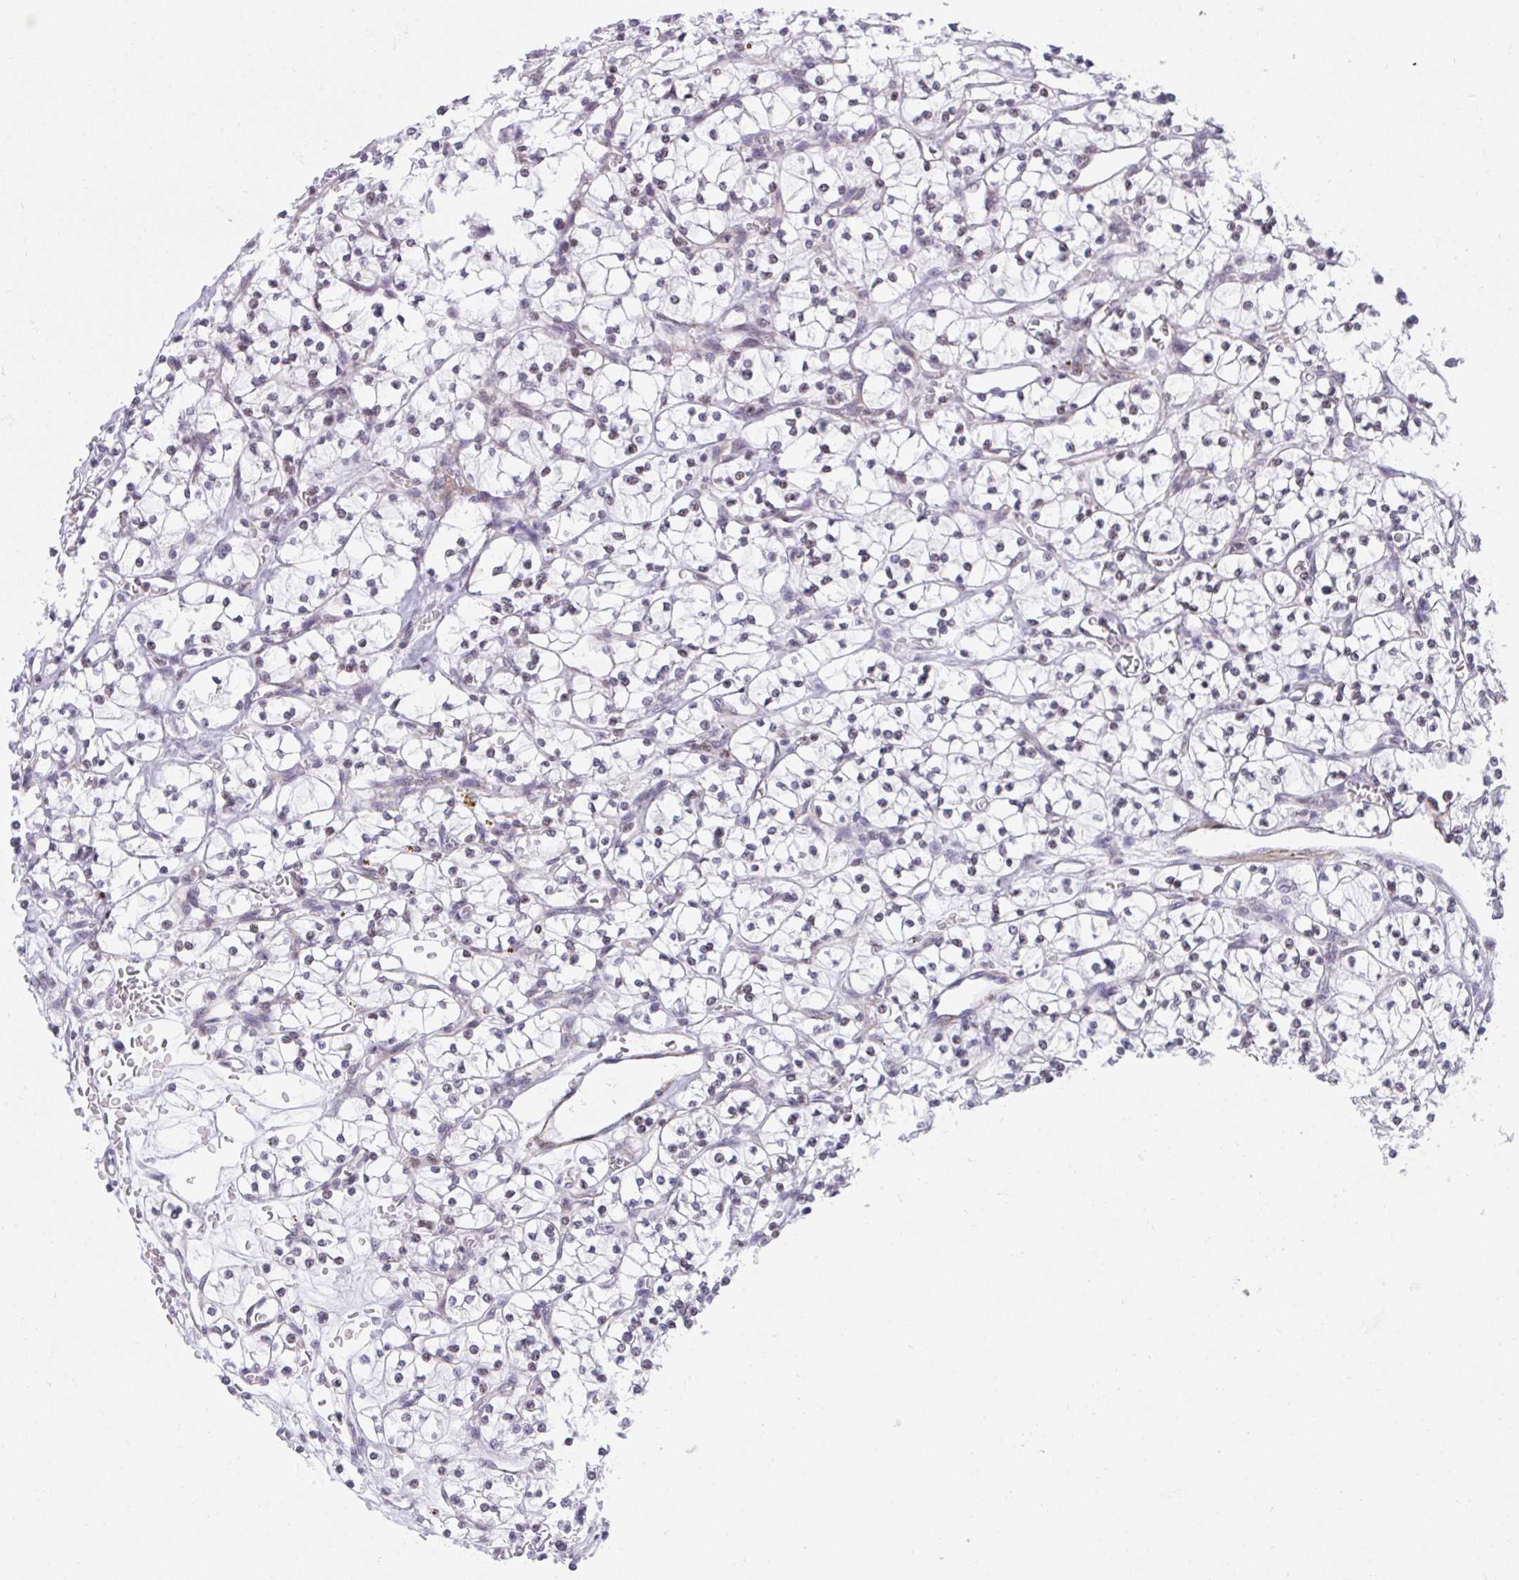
{"staining": {"intensity": "negative", "quantity": "none", "location": "none"}, "tissue": "renal cancer", "cell_type": "Tumor cells", "image_type": "cancer", "snomed": [{"axis": "morphology", "description": "Adenocarcinoma, NOS"}, {"axis": "topography", "description": "Kidney"}], "caption": "There is no significant staining in tumor cells of renal adenocarcinoma.", "gene": "KCNN4", "patient": {"sex": "female", "age": 64}}